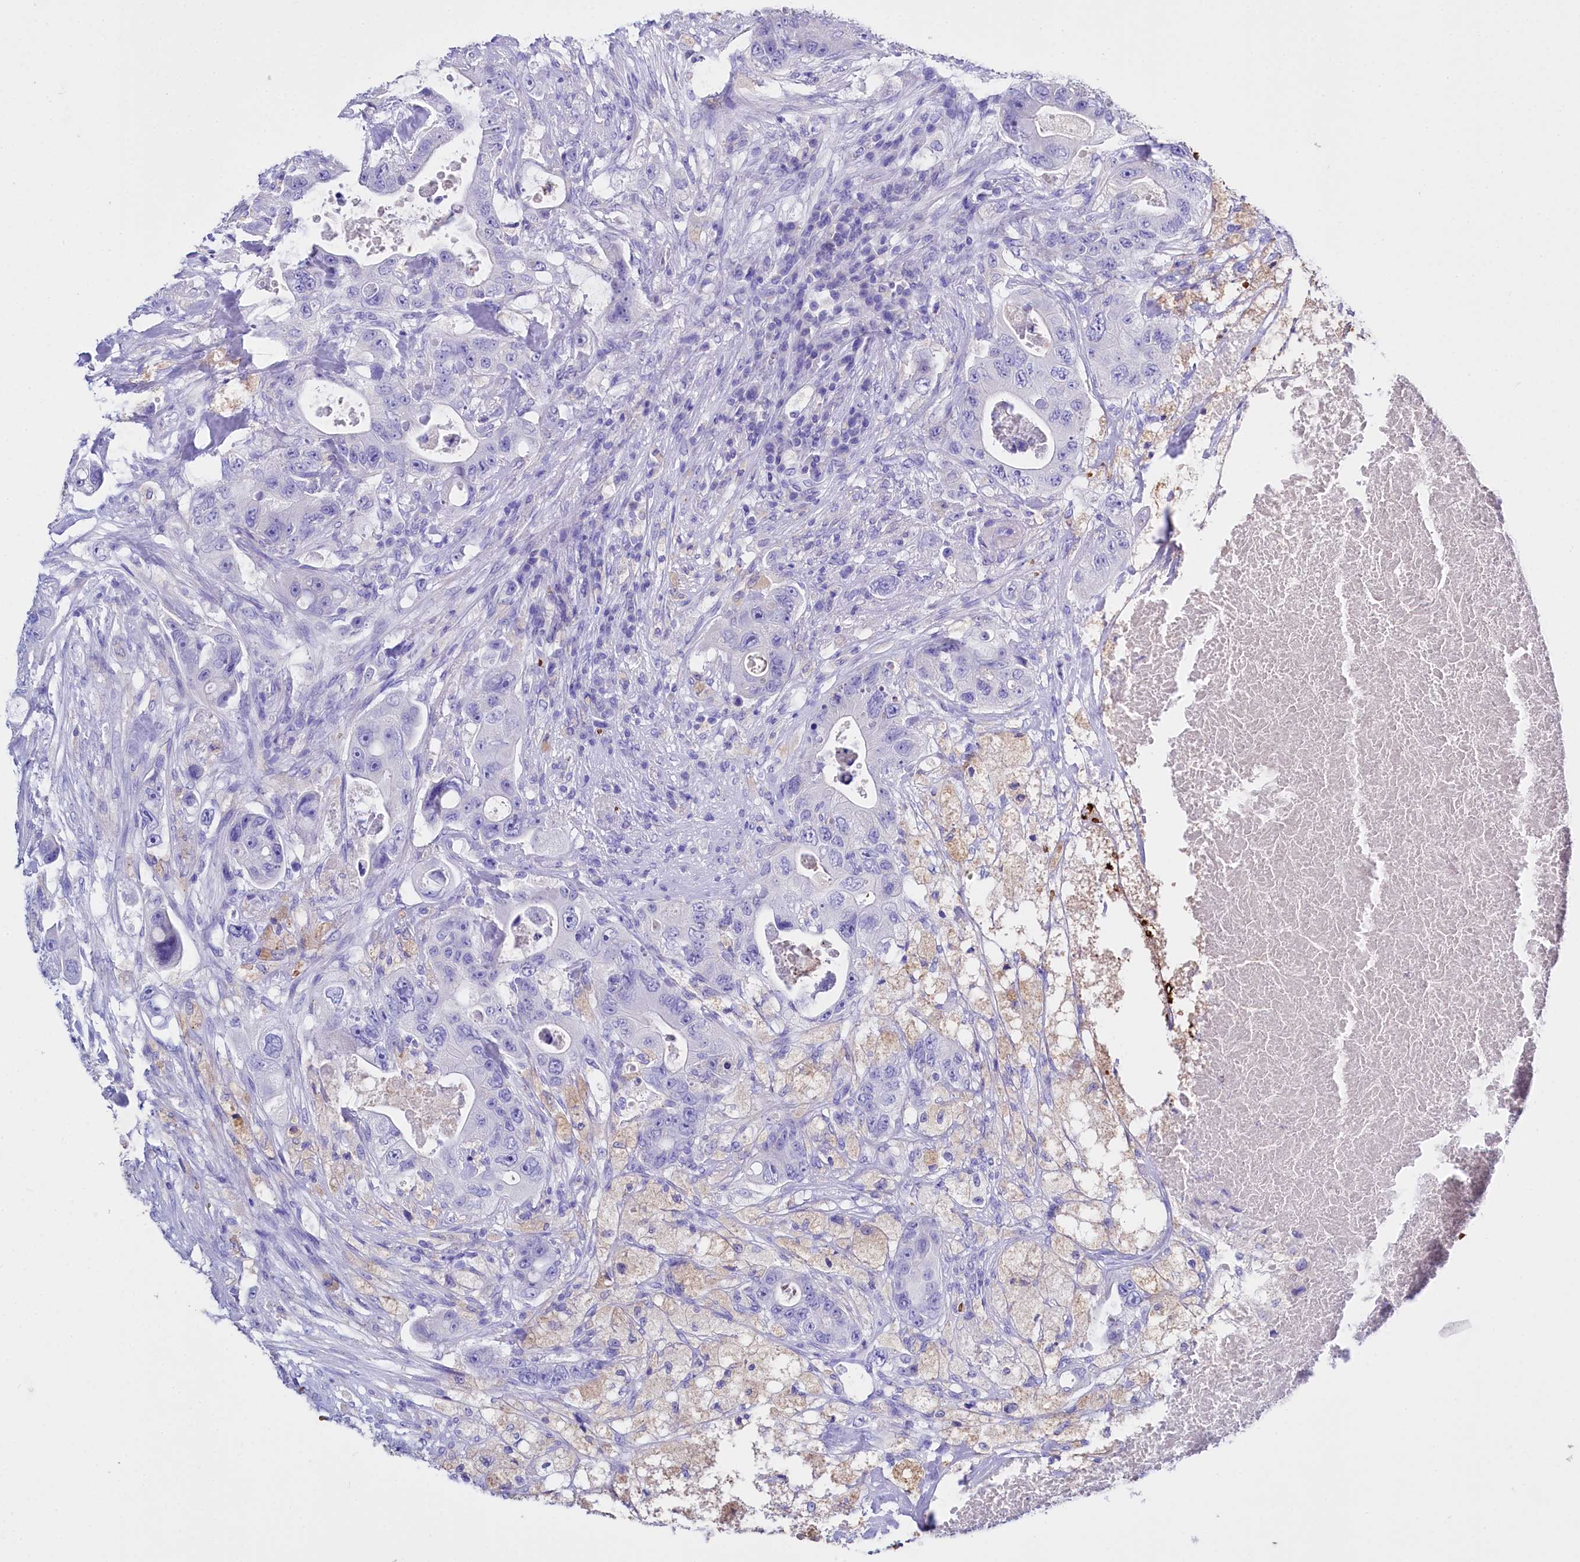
{"staining": {"intensity": "negative", "quantity": "none", "location": "none"}, "tissue": "colorectal cancer", "cell_type": "Tumor cells", "image_type": "cancer", "snomed": [{"axis": "morphology", "description": "Adenocarcinoma, NOS"}, {"axis": "topography", "description": "Colon"}], "caption": "The immunohistochemistry histopathology image has no significant staining in tumor cells of colorectal adenocarcinoma tissue. (DAB (3,3'-diaminobenzidine) immunohistochemistry, high magnification).", "gene": "RPUSD3", "patient": {"sex": "female", "age": 46}}